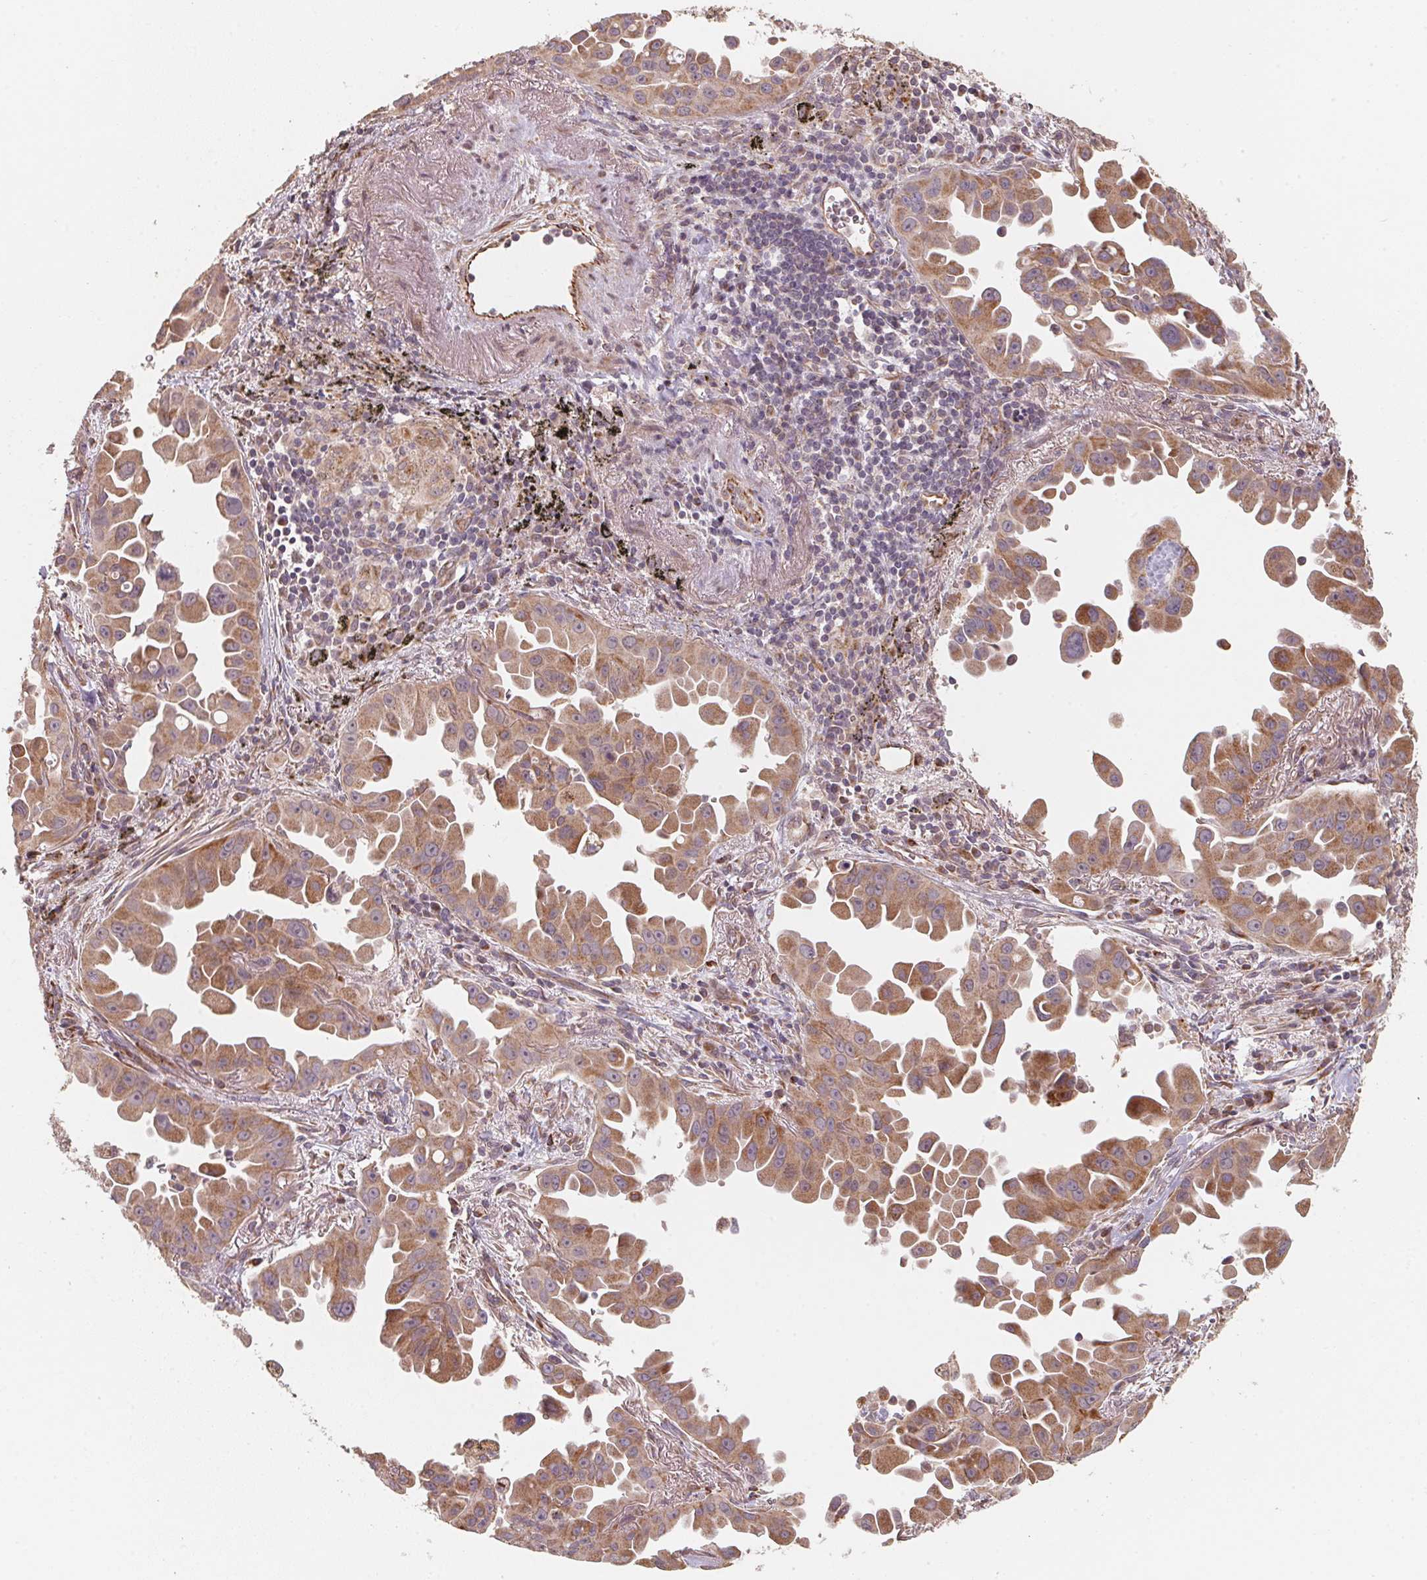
{"staining": {"intensity": "moderate", "quantity": ">75%", "location": "cytoplasmic/membranous"}, "tissue": "lung cancer", "cell_type": "Tumor cells", "image_type": "cancer", "snomed": [{"axis": "morphology", "description": "Adenocarcinoma, NOS"}, {"axis": "topography", "description": "Lung"}], "caption": "Protein analysis of lung cancer (adenocarcinoma) tissue demonstrates moderate cytoplasmic/membranous positivity in about >75% of tumor cells. The protein of interest is stained brown, and the nuclei are stained in blue (DAB IHC with brightfield microscopy, high magnification).", "gene": "TSPAN12", "patient": {"sex": "male", "age": 68}}